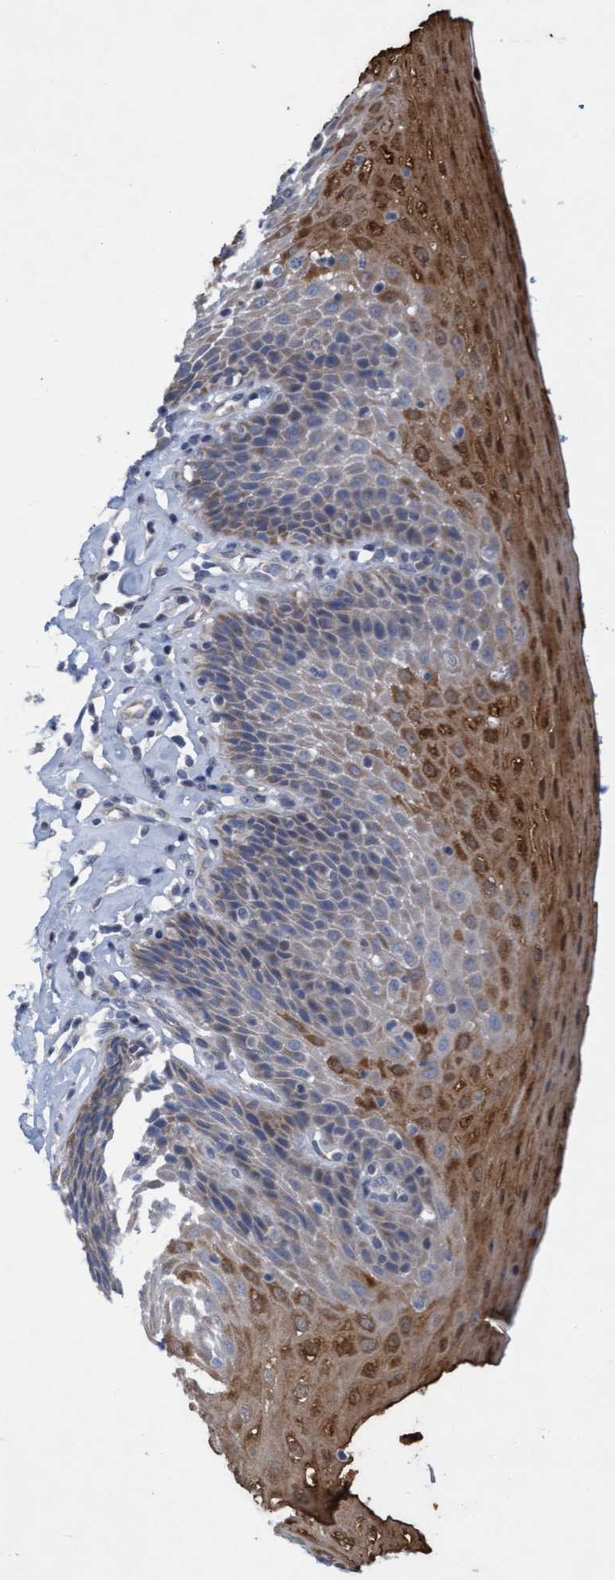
{"staining": {"intensity": "moderate", "quantity": ">75%", "location": "cytoplasmic/membranous"}, "tissue": "esophagus", "cell_type": "Squamous epithelial cells", "image_type": "normal", "snomed": [{"axis": "morphology", "description": "Normal tissue, NOS"}, {"axis": "topography", "description": "Esophagus"}], "caption": "DAB immunohistochemical staining of normal human esophagus demonstrates moderate cytoplasmic/membranous protein staining in approximately >75% of squamous epithelial cells.", "gene": "DDHD2", "patient": {"sex": "female", "age": 61}}